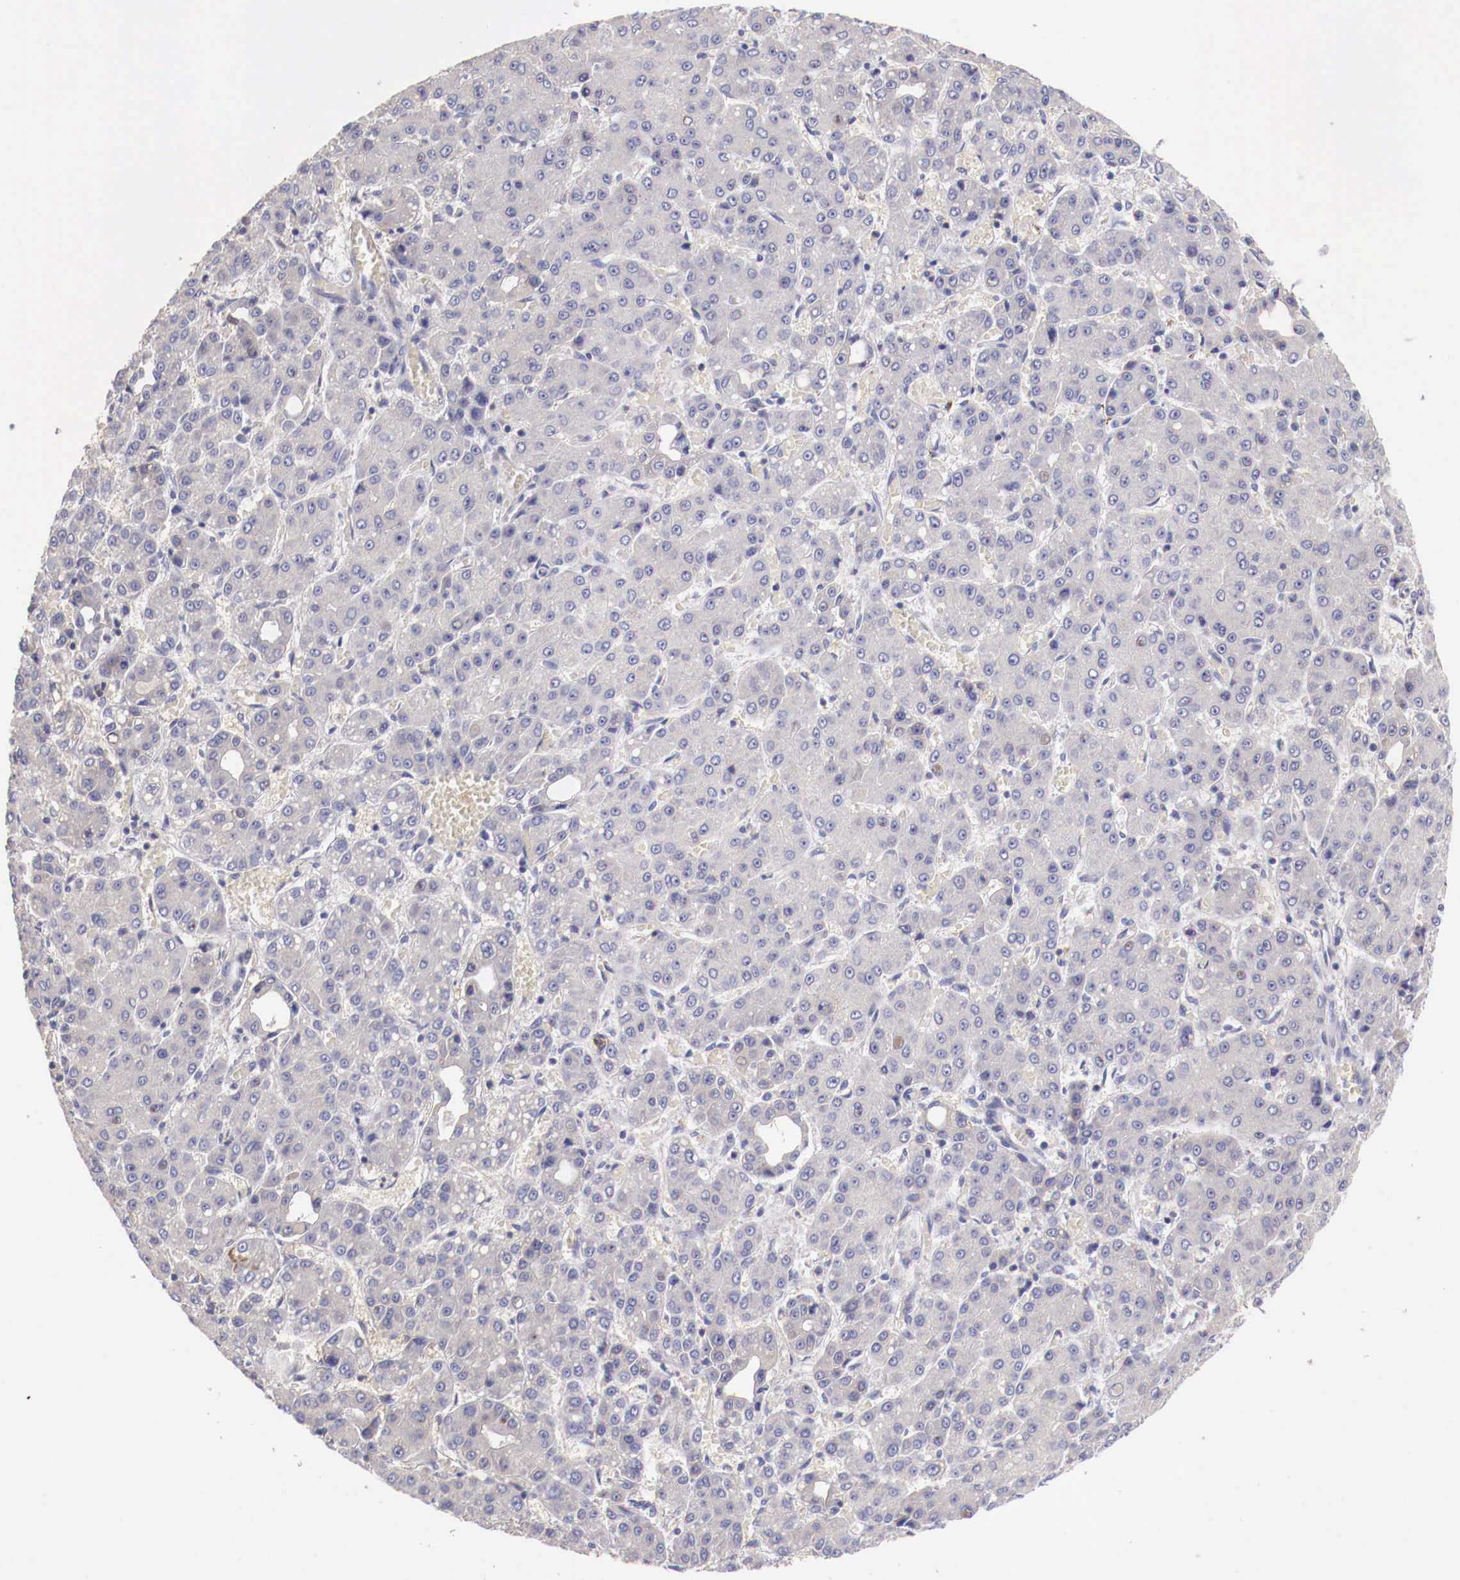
{"staining": {"intensity": "negative", "quantity": "none", "location": "none"}, "tissue": "liver cancer", "cell_type": "Tumor cells", "image_type": "cancer", "snomed": [{"axis": "morphology", "description": "Carcinoma, Hepatocellular, NOS"}, {"axis": "topography", "description": "Liver"}], "caption": "This is an immunohistochemistry micrograph of human liver cancer. There is no staining in tumor cells.", "gene": "PITPNA", "patient": {"sex": "male", "age": 69}}